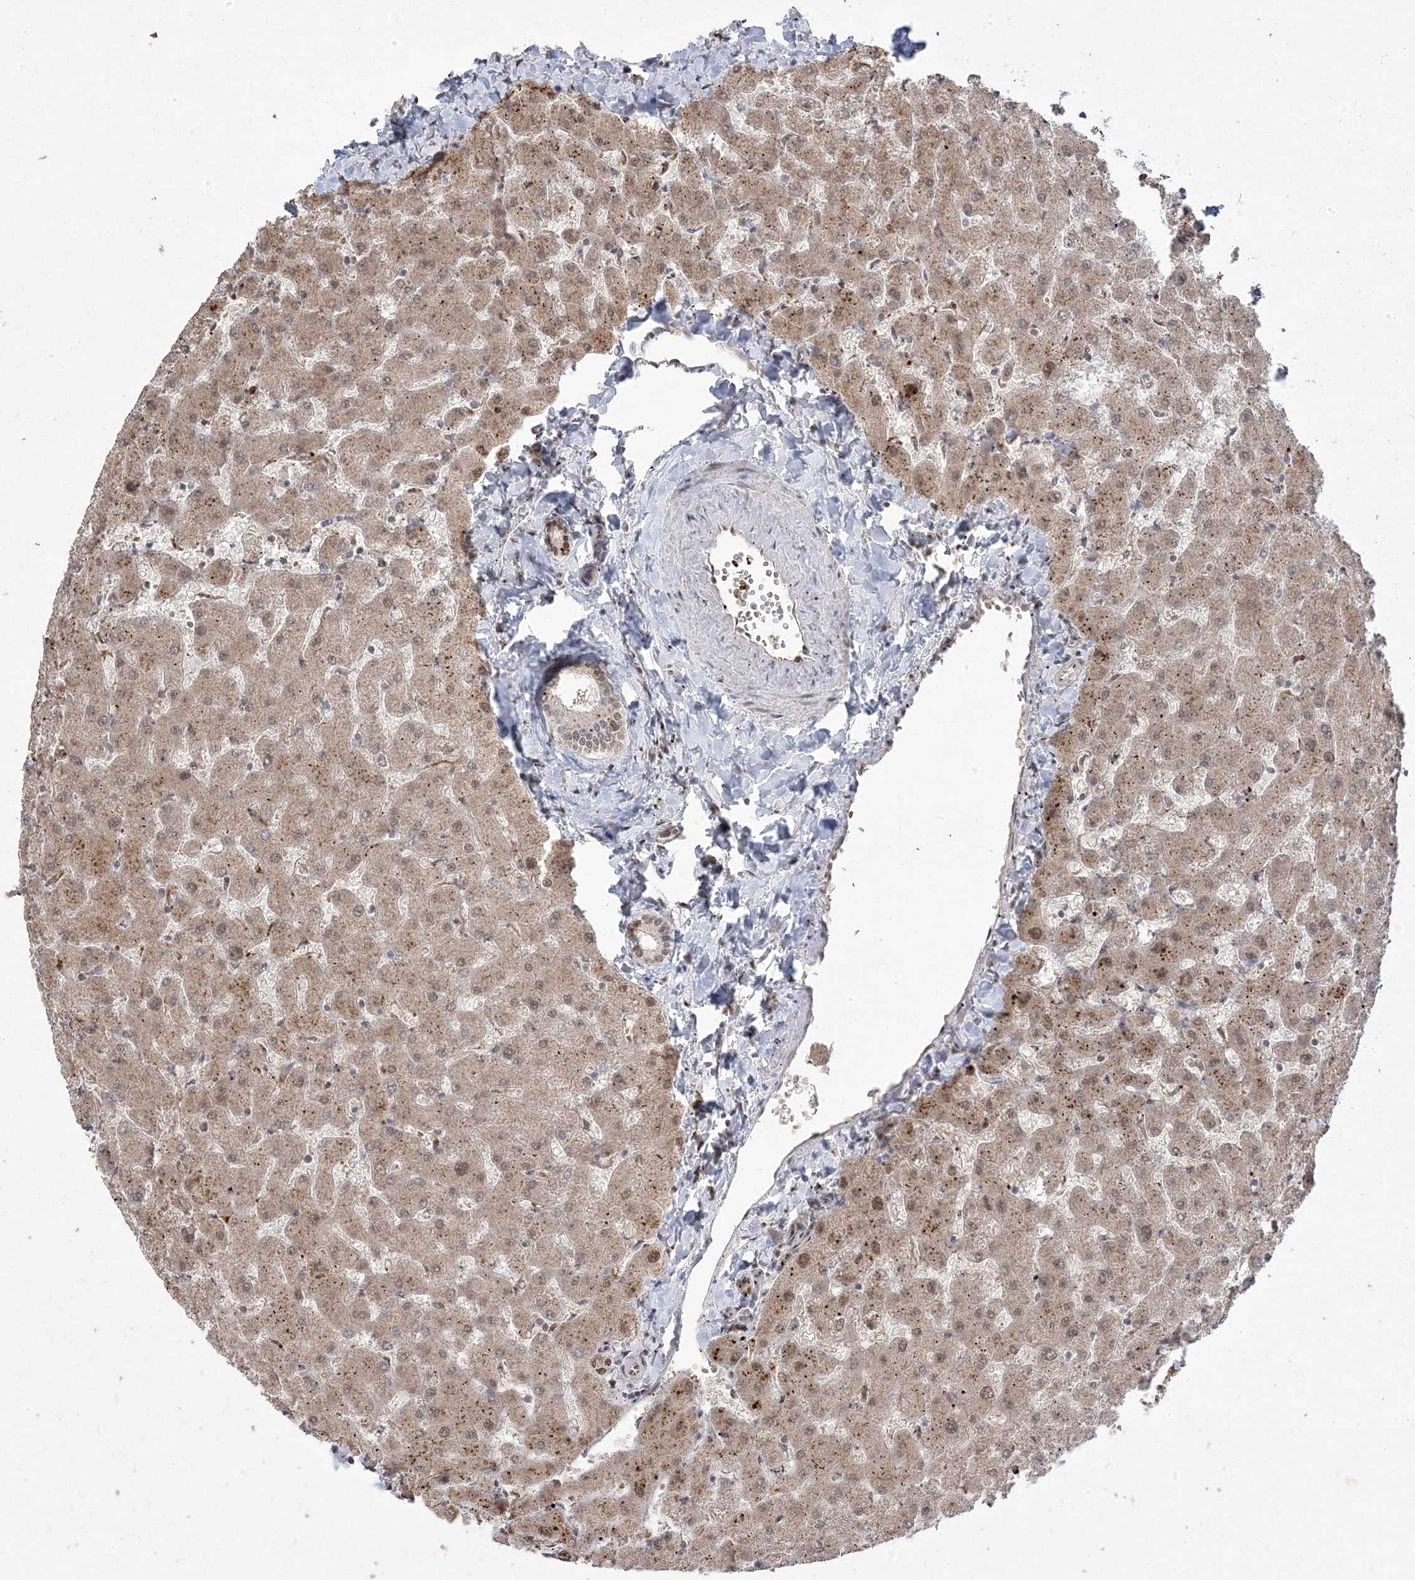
{"staining": {"intensity": "weak", "quantity": "25%-75%", "location": "nuclear"}, "tissue": "liver", "cell_type": "Cholangiocytes", "image_type": "normal", "snomed": [{"axis": "morphology", "description": "Normal tissue, NOS"}, {"axis": "topography", "description": "Liver"}], "caption": "A brown stain highlights weak nuclear staining of a protein in cholangiocytes of normal human liver. (DAB IHC, brown staining for protein, blue staining for nuclei).", "gene": "PPOX", "patient": {"sex": "female", "age": 63}}